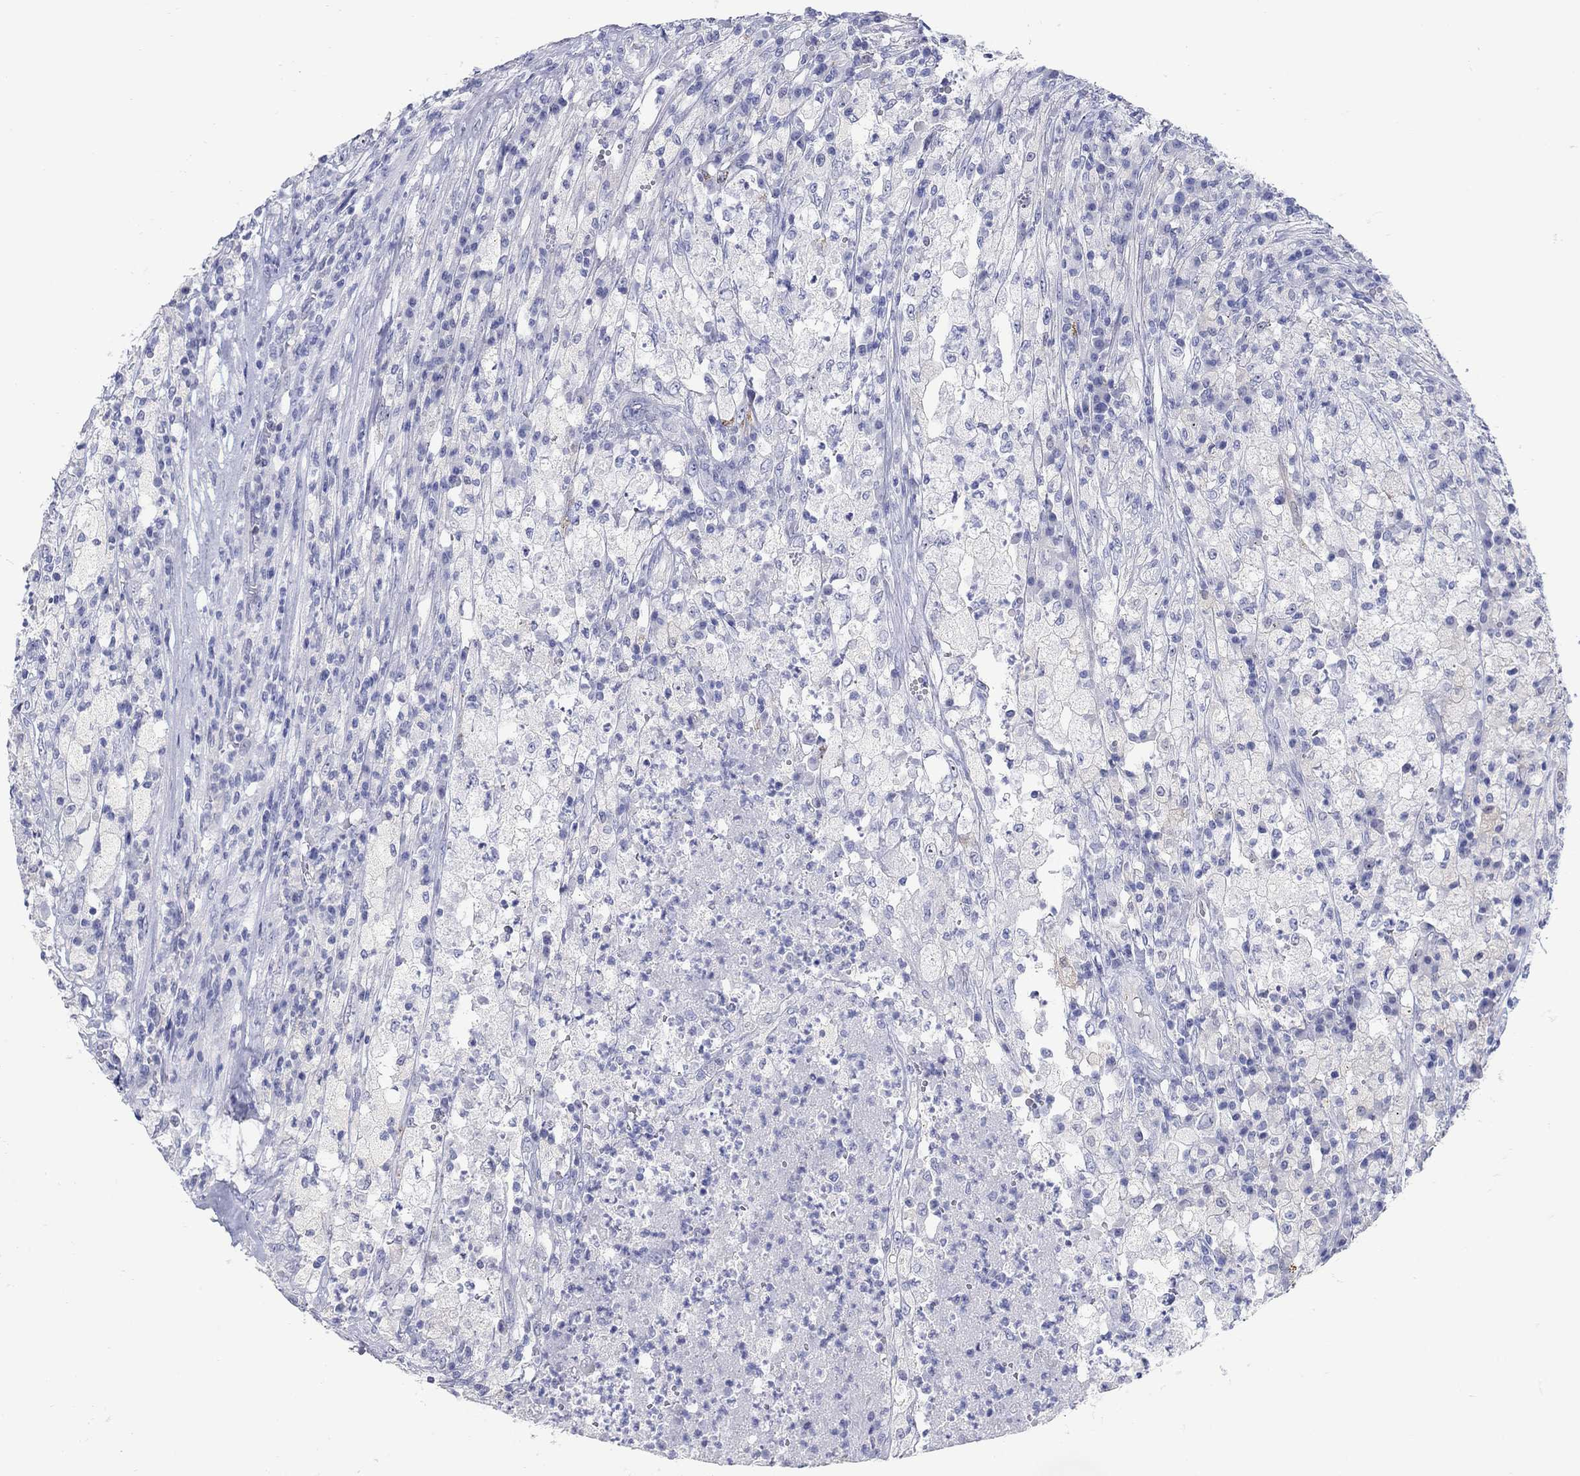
{"staining": {"intensity": "negative", "quantity": "none", "location": "none"}, "tissue": "testis cancer", "cell_type": "Tumor cells", "image_type": "cancer", "snomed": [{"axis": "morphology", "description": "Necrosis, NOS"}, {"axis": "morphology", "description": "Carcinoma, Embryonal, NOS"}, {"axis": "topography", "description": "Testis"}], "caption": "Embryonal carcinoma (testis) stained for a protein using immunohistochemistry displays no staining tumor cells.", "gene": "AKR1C2", "patient": {"sex": "male", "age": 19}}